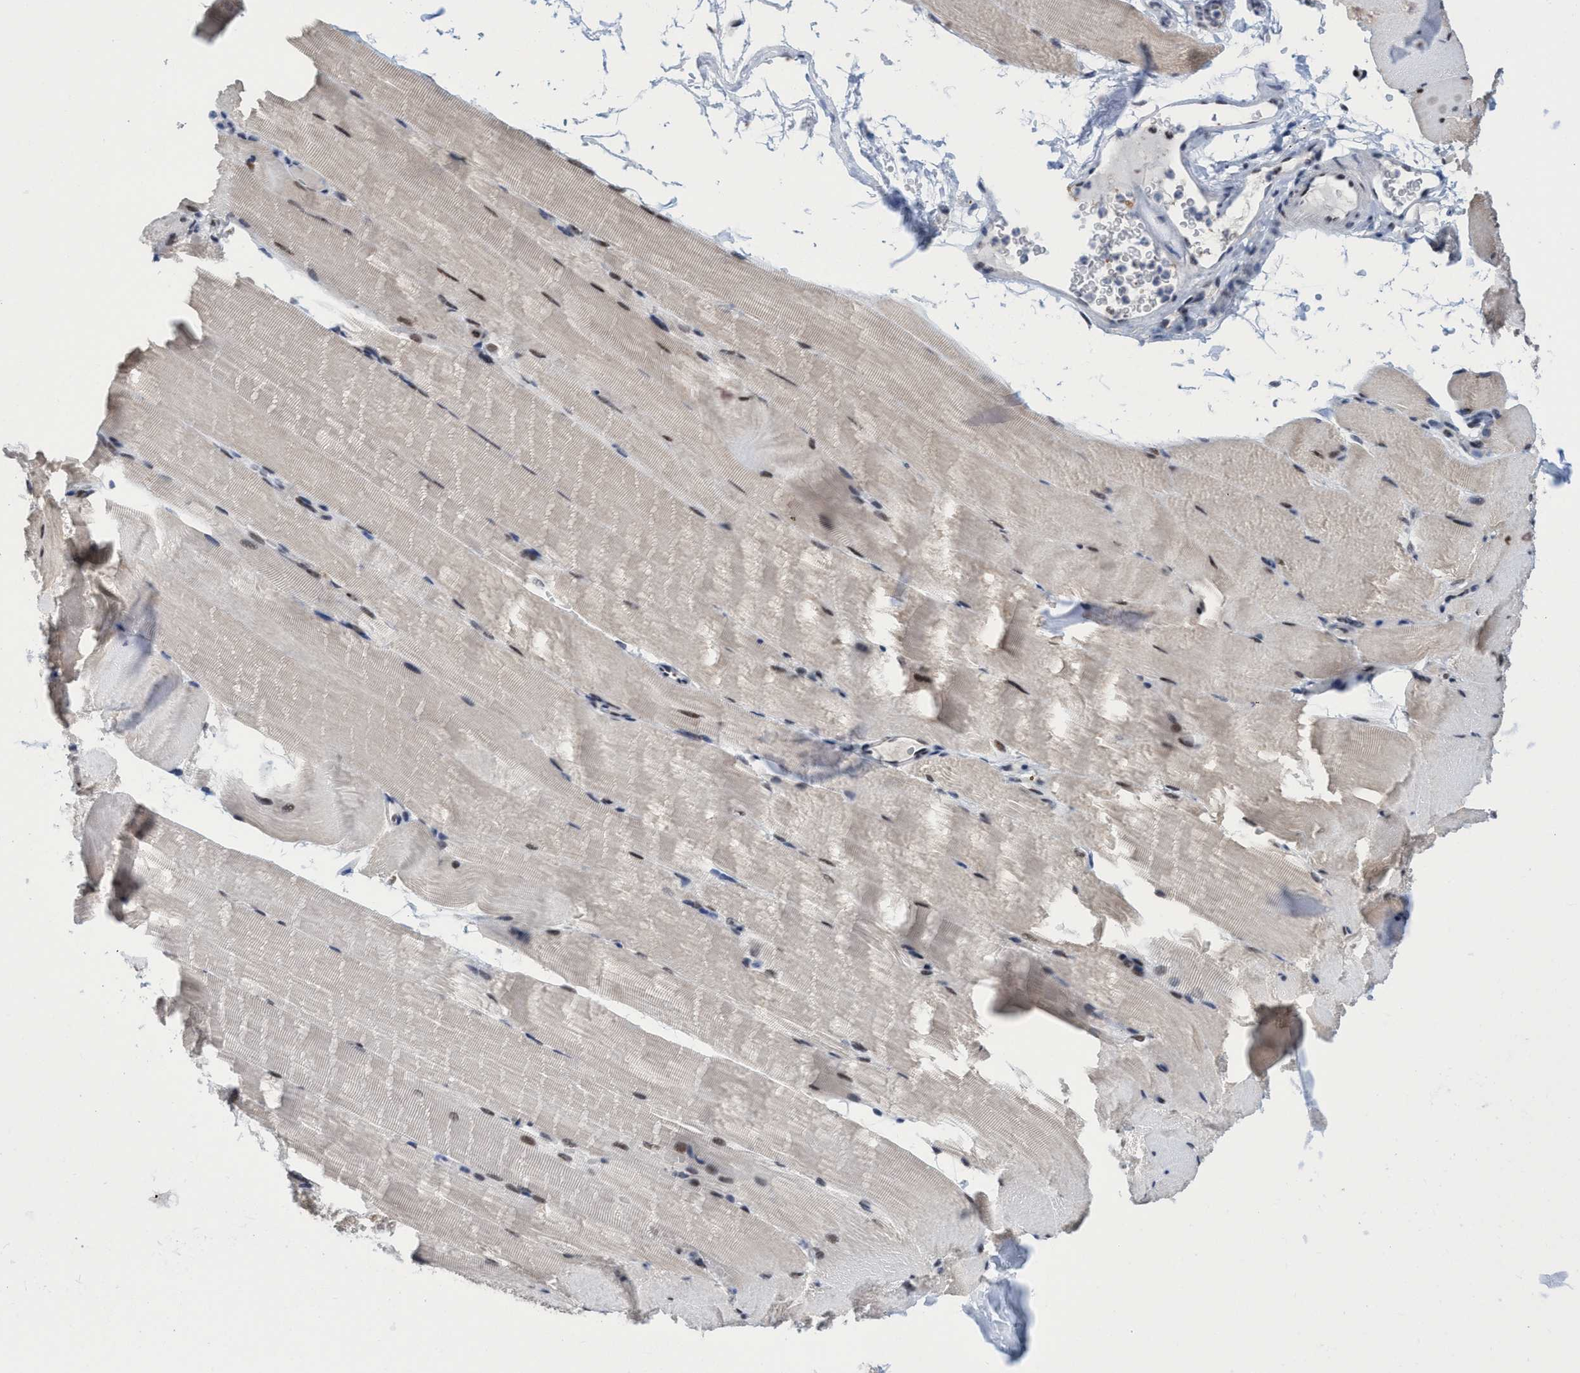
{"staining": {"intensity": "moderate", "quantity": "<25%", "location": "nuclear"}, "tissue": "skeletal muscle", "cell_type": "Myocytes", "image_type": "normal", "snomed": [{"axis": "morphology", "description": "Normal tissue, NOS"}, {"axis": "topography", "description": "Skeletal muscle"}, {"axis": "topography", "description": "Parathyroid gland"}], "caption": "Immunohistochemical staining of unremarkable human skeletal muscle exhibits low levels of moderate nuclear expression in about <25% of myocytes.", "gene": "C9orf78", "patient": {"sex": "female", "age": 37}}